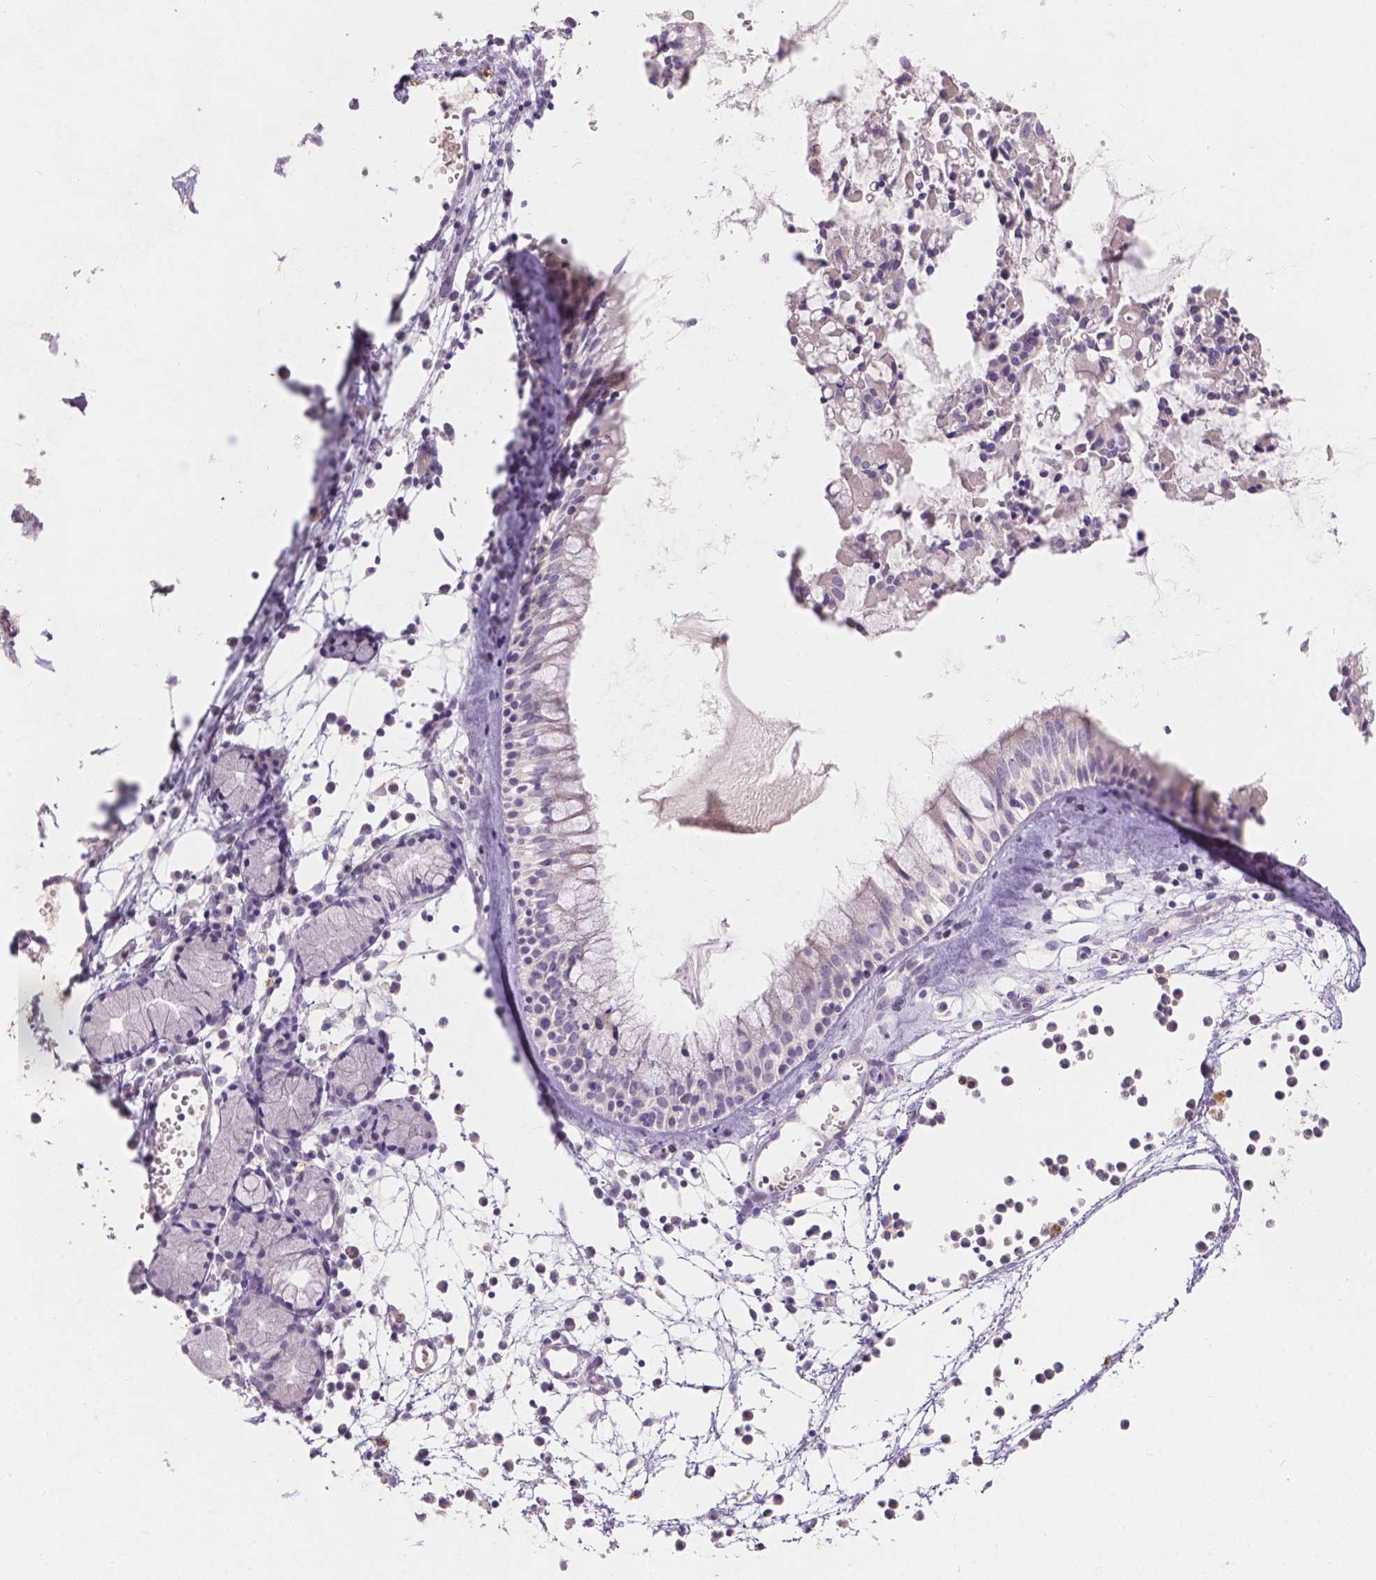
{"staining": {"intensity": "negative", "quantity": "none", "location": "none"}, "tissue": "nasopharynx", "cell_type": "Respiratory epithelial cells", "image_type": "normal", "snomed": [{"axis": "morphology", "description": "Normal tissue, NOS"}, {"axis": "topography", "description": "Nasopharynx"}], "caption": "Respiratory epithelial cells are negative for brown protein staining in normal nasopharynx. (Stains: DAB (3,3'-diaminobenzidine) IHC with hematoxylin counter stain, Microscopy: brightfield microscopy at high magnification).", "gene": "DCAF4L1", "patient": {"sex": "female", "age": 85}}